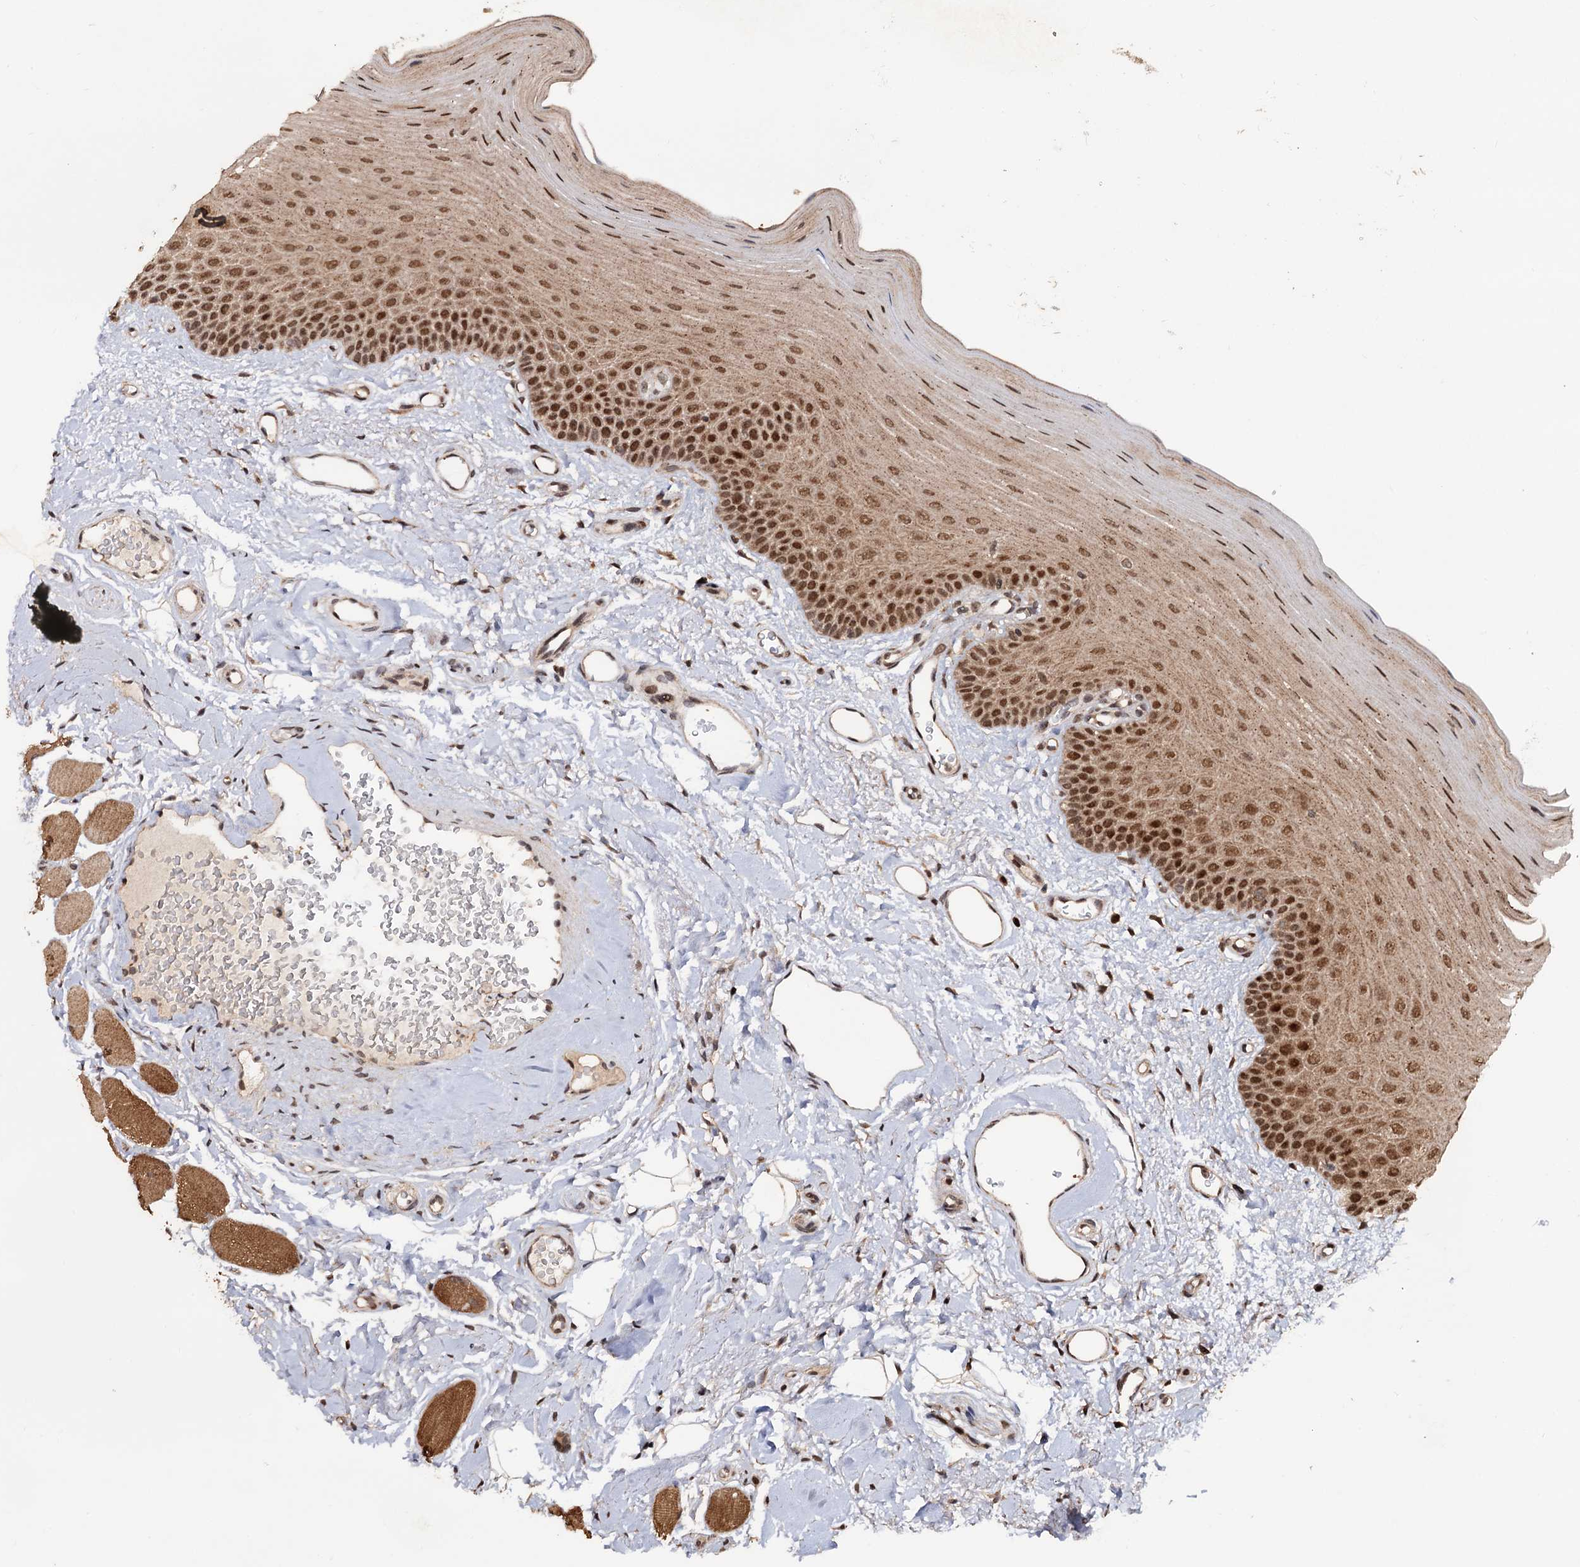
{"staining": {"intensity": "moderate", "quantity": ">75%", "location": "cytoplasmic/membranous,nuclear"}, "tissue": "oral mucosa", "cell_type": "Squamous epithelial cells", "image_type": "normal", "snomed": [{"axis": "morphology", "description": "Normal tissue, NOS"}, {"axis": "topography", "description": "Oral tissue"}], "caption": "Immunohistochemical staining of normal oral mucosa exhibits medium levels of moderate cytoplasmic/membranous,nuclear expression in approximately >75% of squamous epithelial cells.", "gene": "KLF5", "patient": {"sex": "male", "age": 68}}